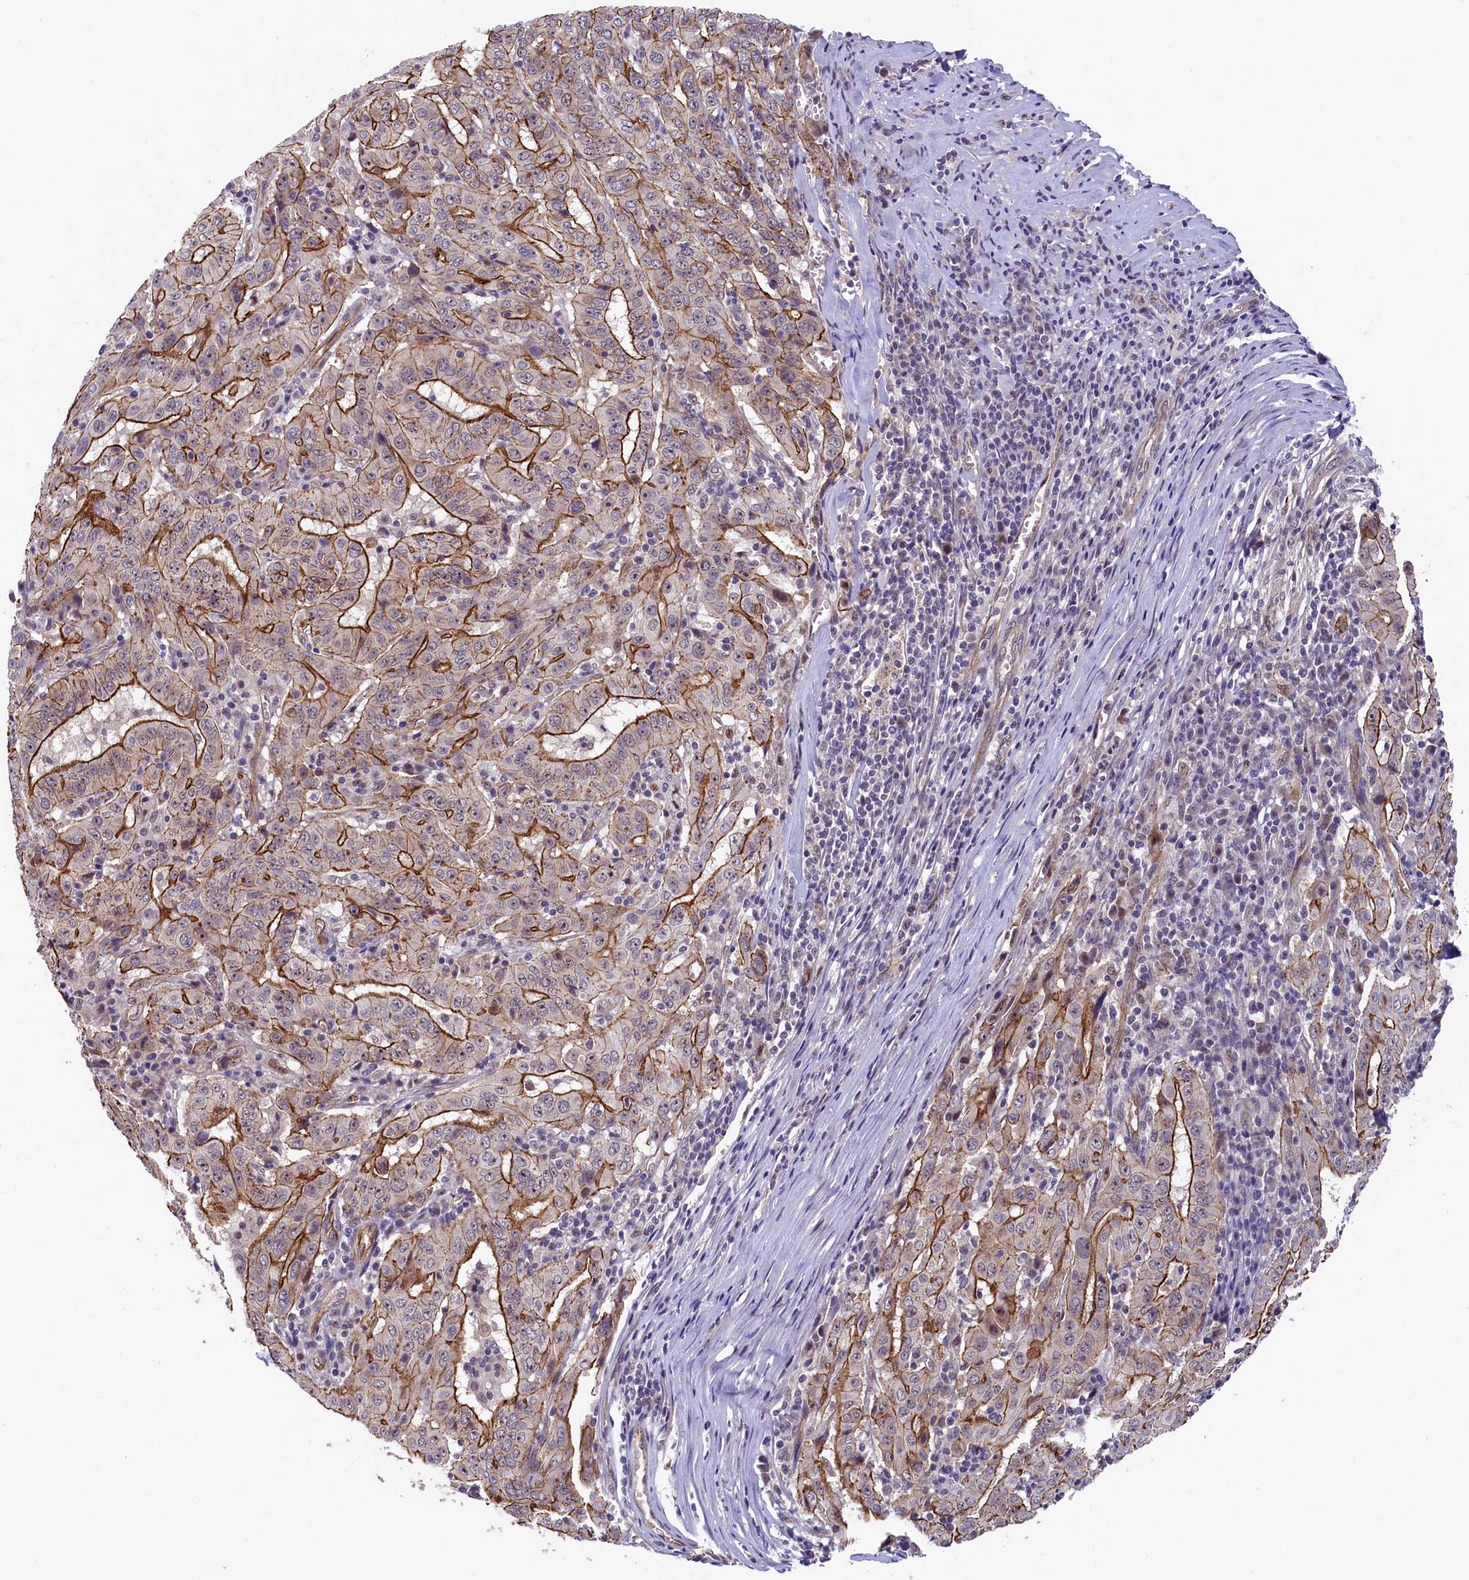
{"staining": {"intensity": "moderate", "quantity": ">75%", "location": "cytoplasmic/membranous"}, "tissue": "pancreatic cancer", "cell_type": "Tumor cells", "image_type": "cancer", "snomed": [{"axis": "morphology", "description": "Adenocarcinoma, NOS"}, {"axis": "topography", "description": "Pancreas"}], "caption": "Adenocarcinoma (pancreatic) stained with DAB immunohistochemistry displays medium levels of moderate cytoplasmic/membranous positivity in approximately >75% of tumor cells.", "gene": "ARL14EP", "patient": {"sex": "male", "age": 63}}